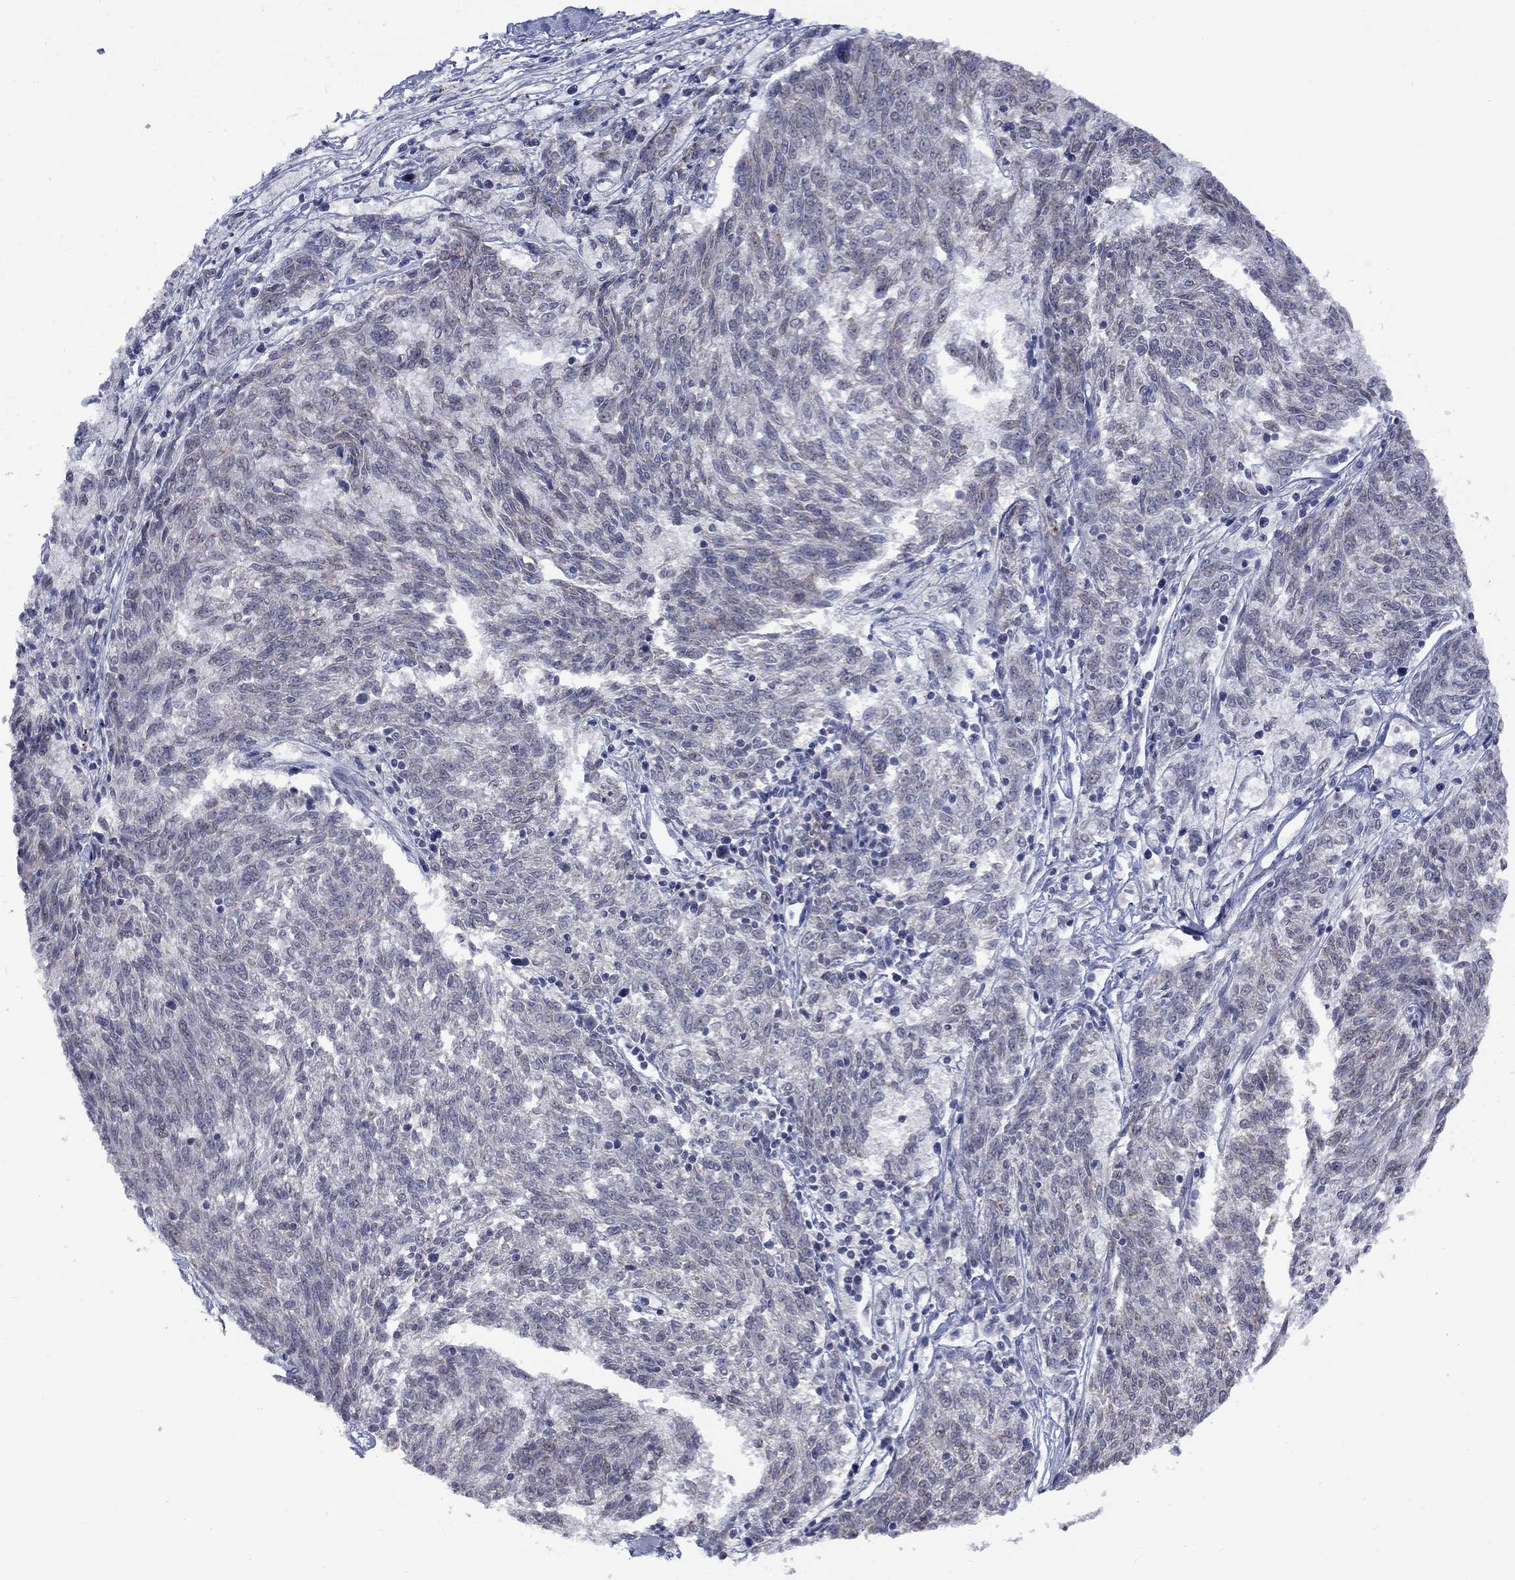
{"staining": {"intensity": "negative", "quantity": "none", "location": "none"}, "tissue": "melanoma", "cell_type": "Tumor cells", "image_type": "cancer", "snomed": [{"axis": "morphology", "description": "Malignant melanoma, NOS"}, {"axis": "topography", "description": "Skin"}], "caption": "A high-resolution histopathology image shows IHC staining of malignant melanoma, which exhibits no significant staining in tumor cells. (Brightfield microscopy of DAB immunohistochemistry (IHC) at high magnification).", "gene": "KCNJ16", "patient": {"sex": "female", "age": 72}}